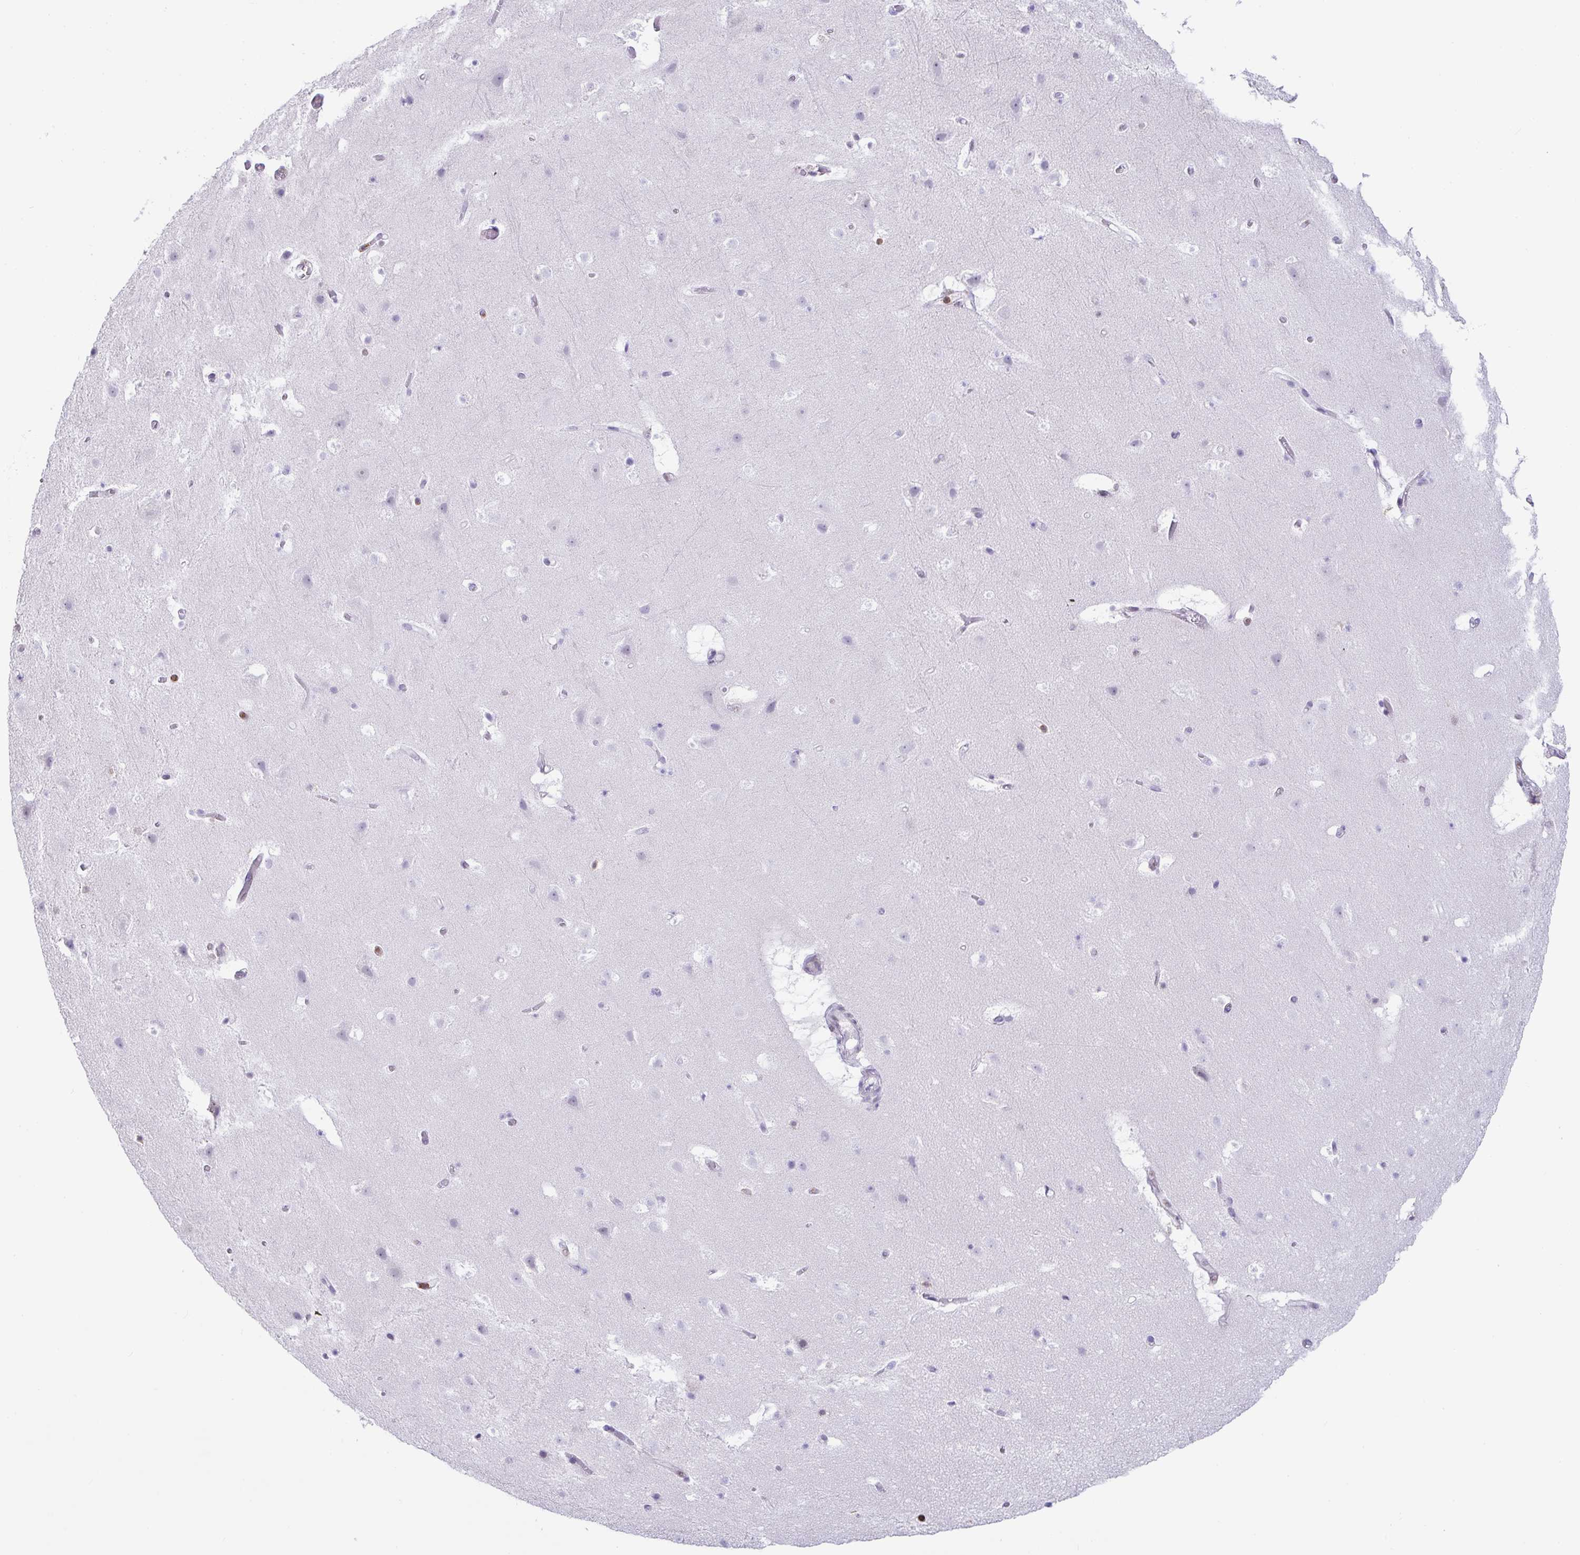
{"staining": {"intensity": "negative", "quantity": "none", "location": "none"}, "tissue": "cerebral cortex", "cell_type": "Endothelial cells", "image_type": "normal", "snomed": [{"axis": "morphology", "description": "Normal tissue, NOS"}, {"axis": "topography", "description": "Cerebral cortex"}], "caption": "DAB (3,3'-diaminobenzidine) immunohistochemical staining of benign cerebral cortex shows no significant positivity in endothelial cells.", "gene": "BTBD10", "patient": {"sex": "female", "age": 42}}